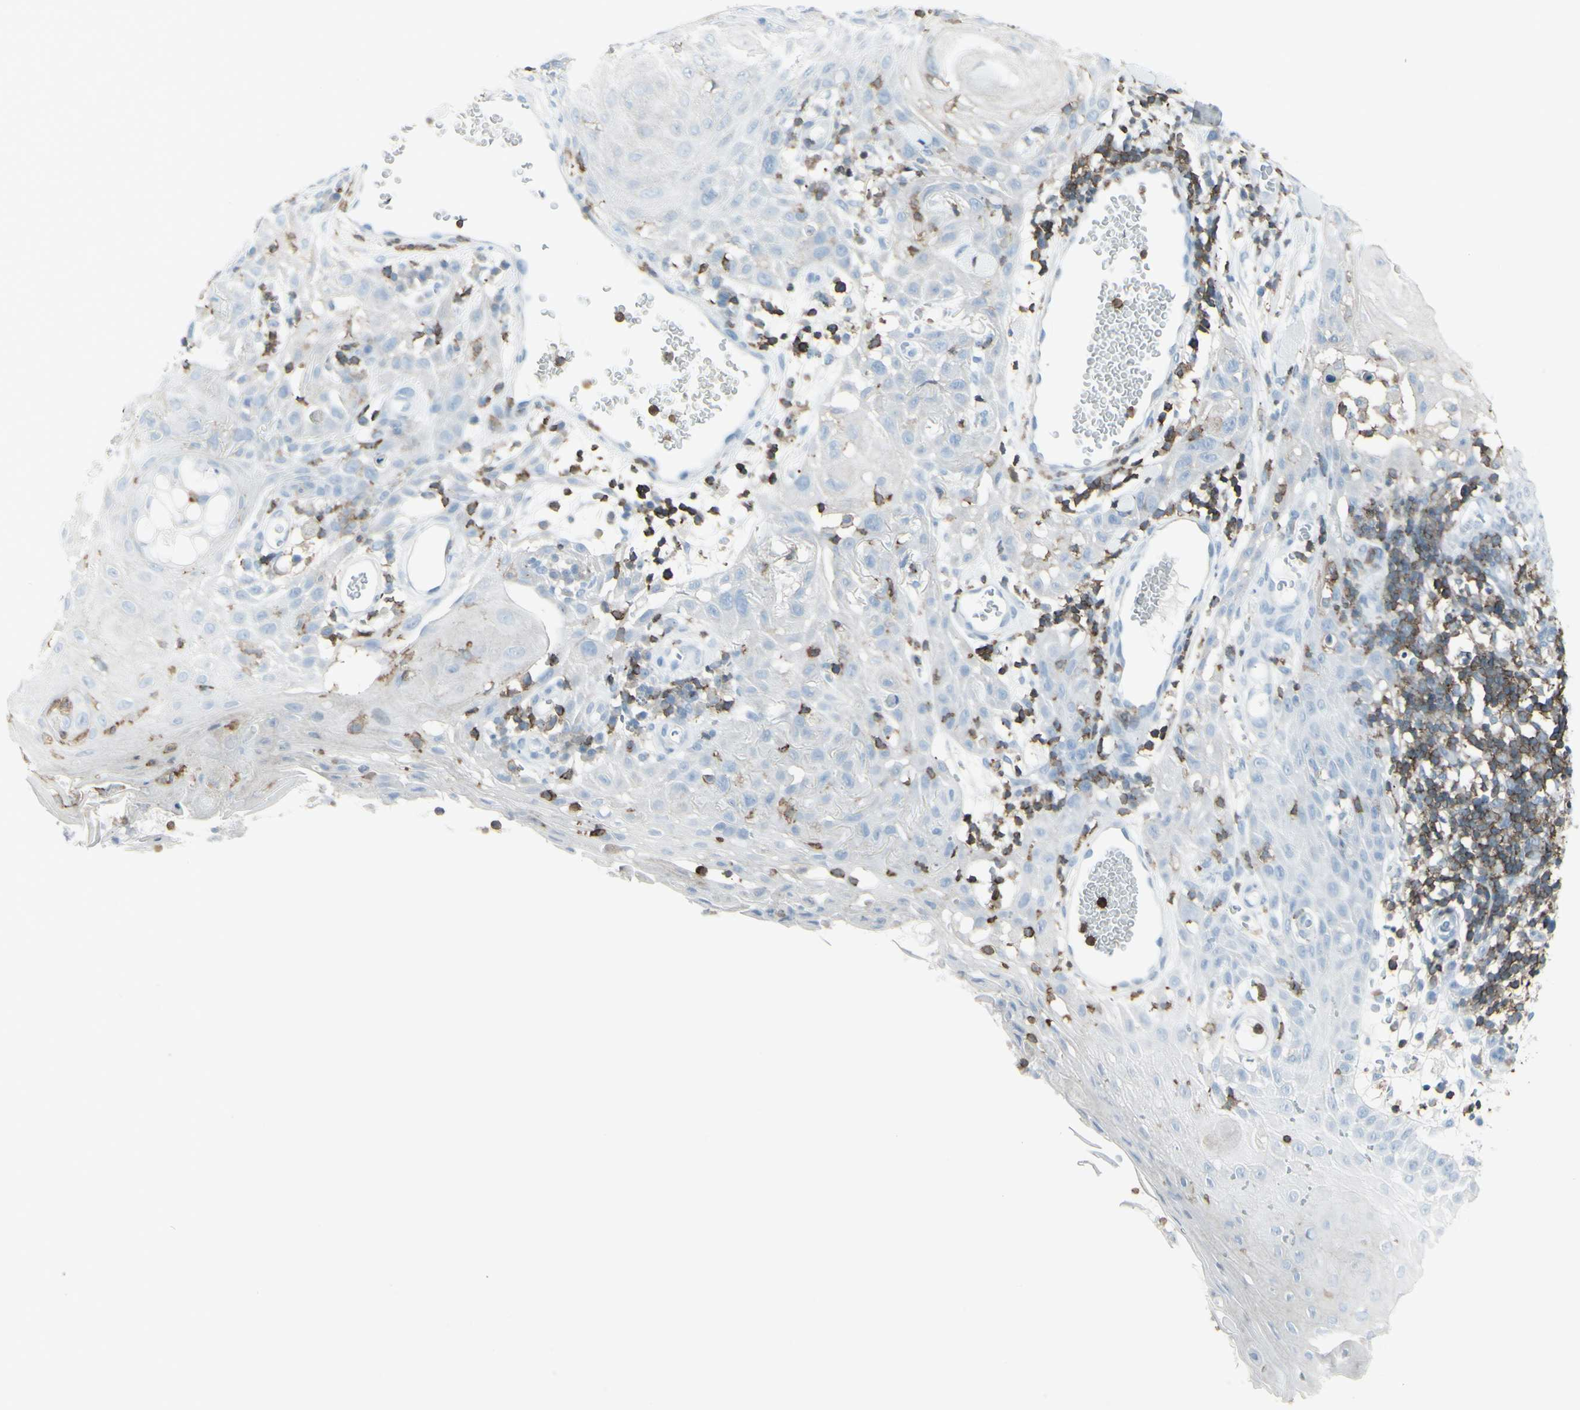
{"staining": {"intensity": "negative", "quantity": "none", "location": "none"}, "tissue": "skin cancer", "cell_type": "Tumor cells", "image_type": "cancer", "snomed": [{"axis": "morphology", "description": "Squamous cell carcinoma, NOS"}, {"axis": "topography", "description": "Skin"}], "caption": "Skin squamous cell carcinoma was stained to show a protein in brown. There is no significant staining in tumor cells.", "gene": "NRG1", "patient": {"sex": "male", "age": 24}}